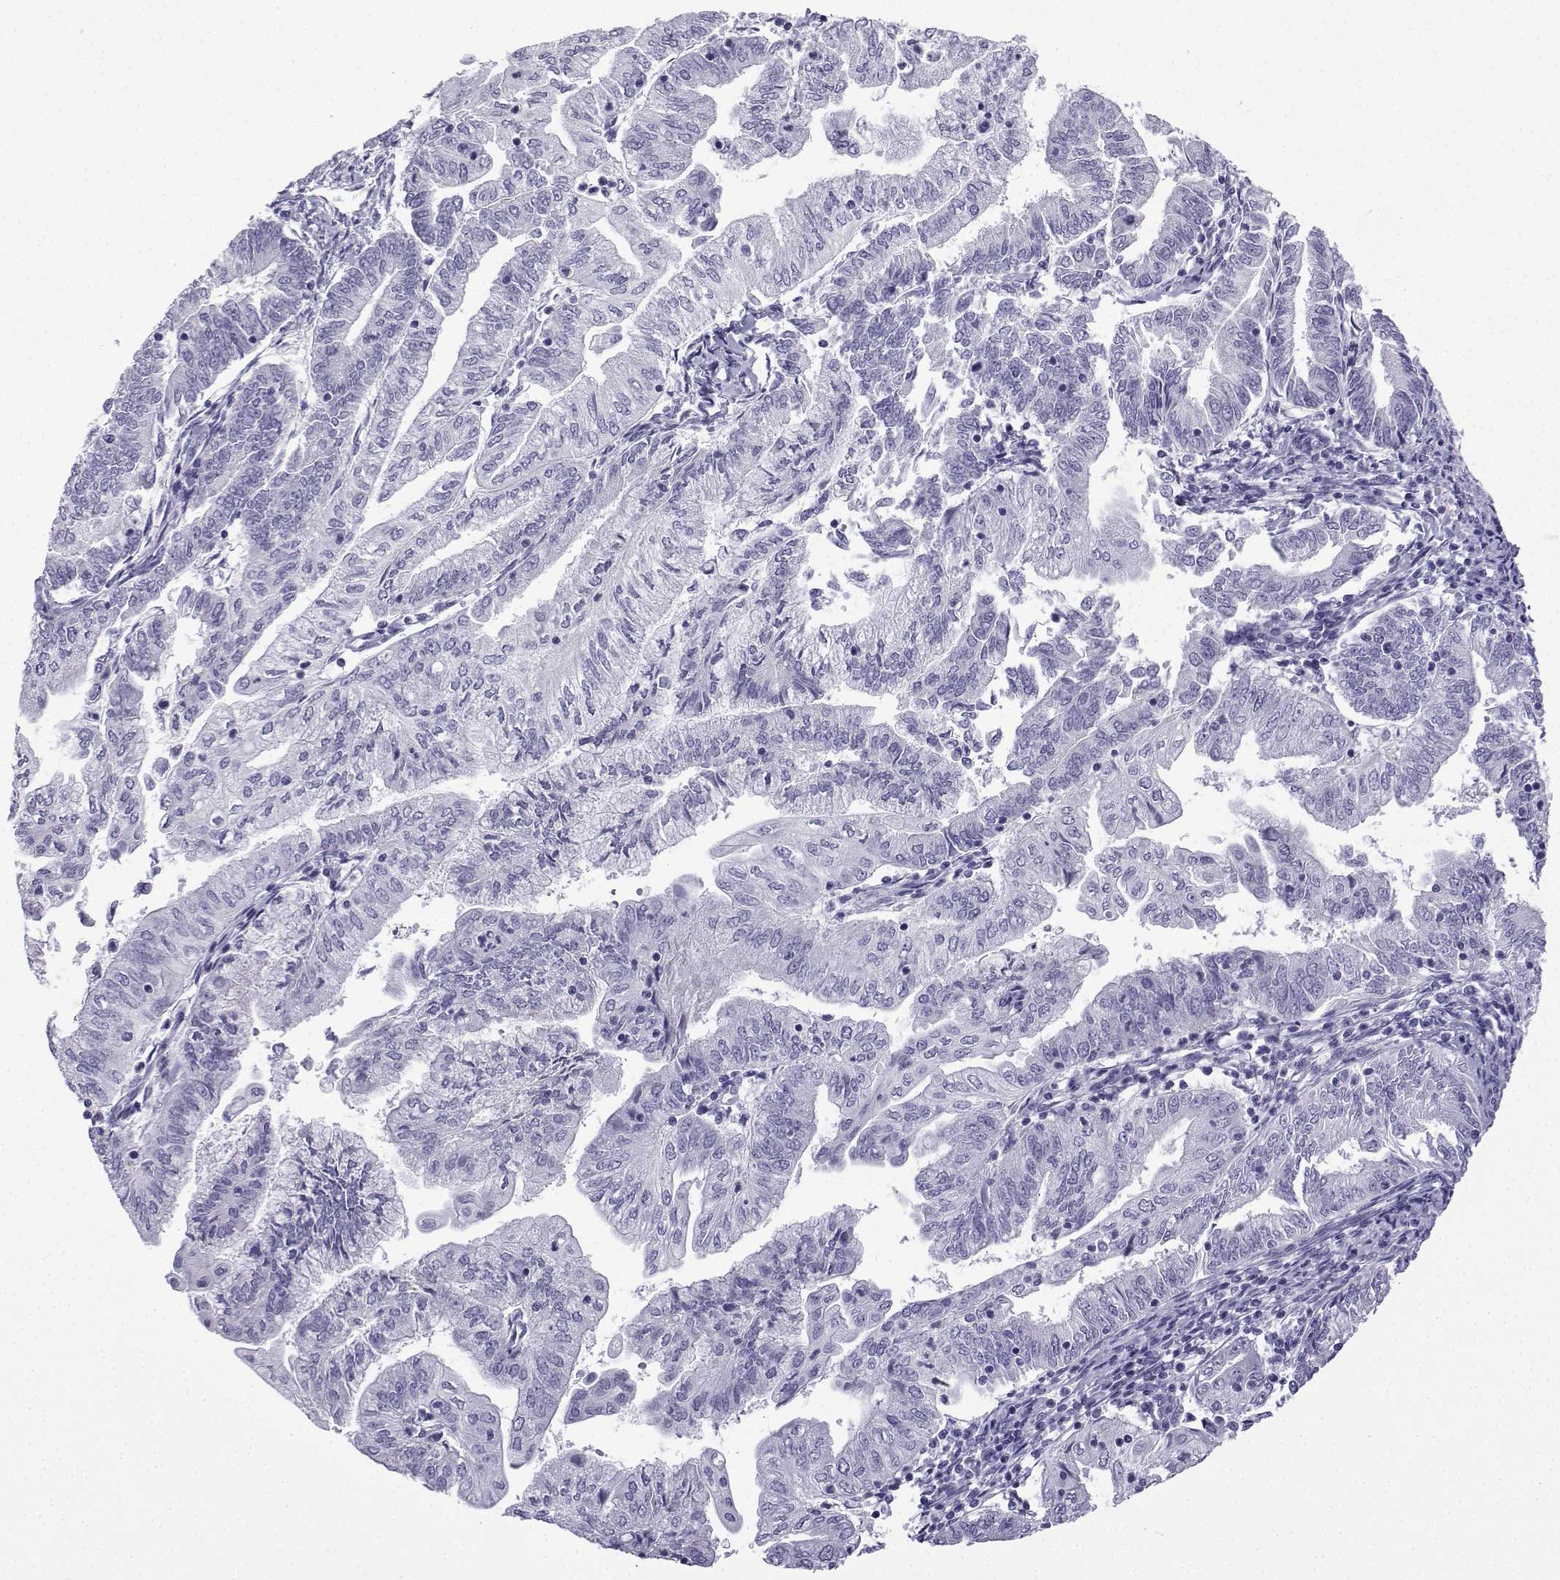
{"staining": {"intensity": "negative", "quantity": "none", "location": "none"}, "tissue": "endometrial cancer", "cell_type": "Tumor cells", "image_type": "cancer", "snomed": [{"axis": "morphology", "description": "Adenocarcinoma, NOS"}, {"axis": "topography", "description": "Endometrium"}], "caption": "Tumor cells are negative for protein expression in human endometrial cancer.", "gene": "KCNF1", "patient": {"sex": "female", "age": 55}}